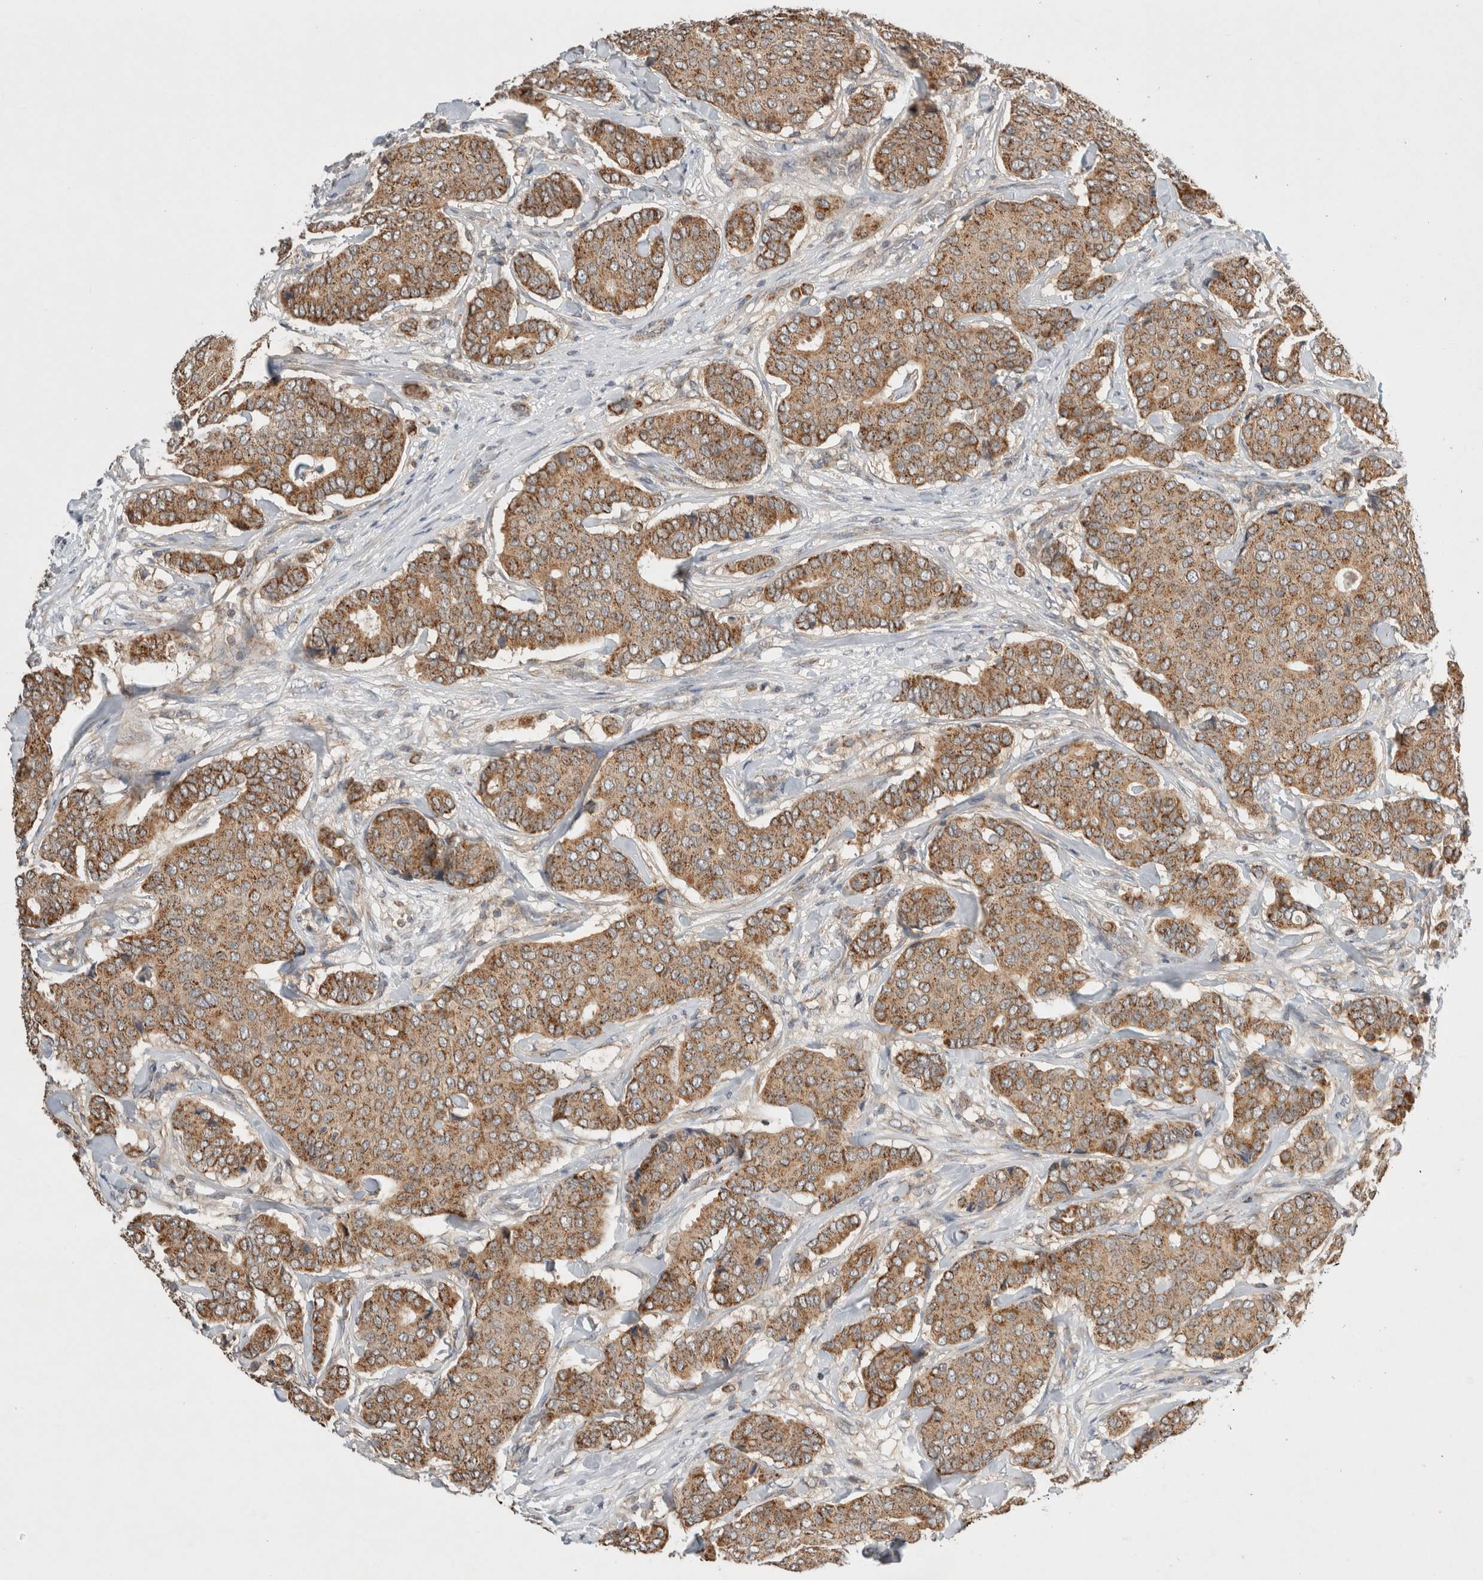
{"staining": {"intensity": "moderate", "quantity": ">75%", "location": "cytoplasmic/membranous"}, "tissue": "breast cancer", "cell_type": "Tumor cells", "image_type": "cancer", "snomed": [{"axis": "morphology", "description": "Duct carcinoma"}, {"axis": "topography", "description": "Breast"}], "caption": "This is a photomicrograph of IHC staining of intraductal carcinoma (breast), which shows moderate expression in the cytoplasmic/membranous of tumor cells.", "gene": "AMPD1", "patient": {"sex": "female", "age": 75}}